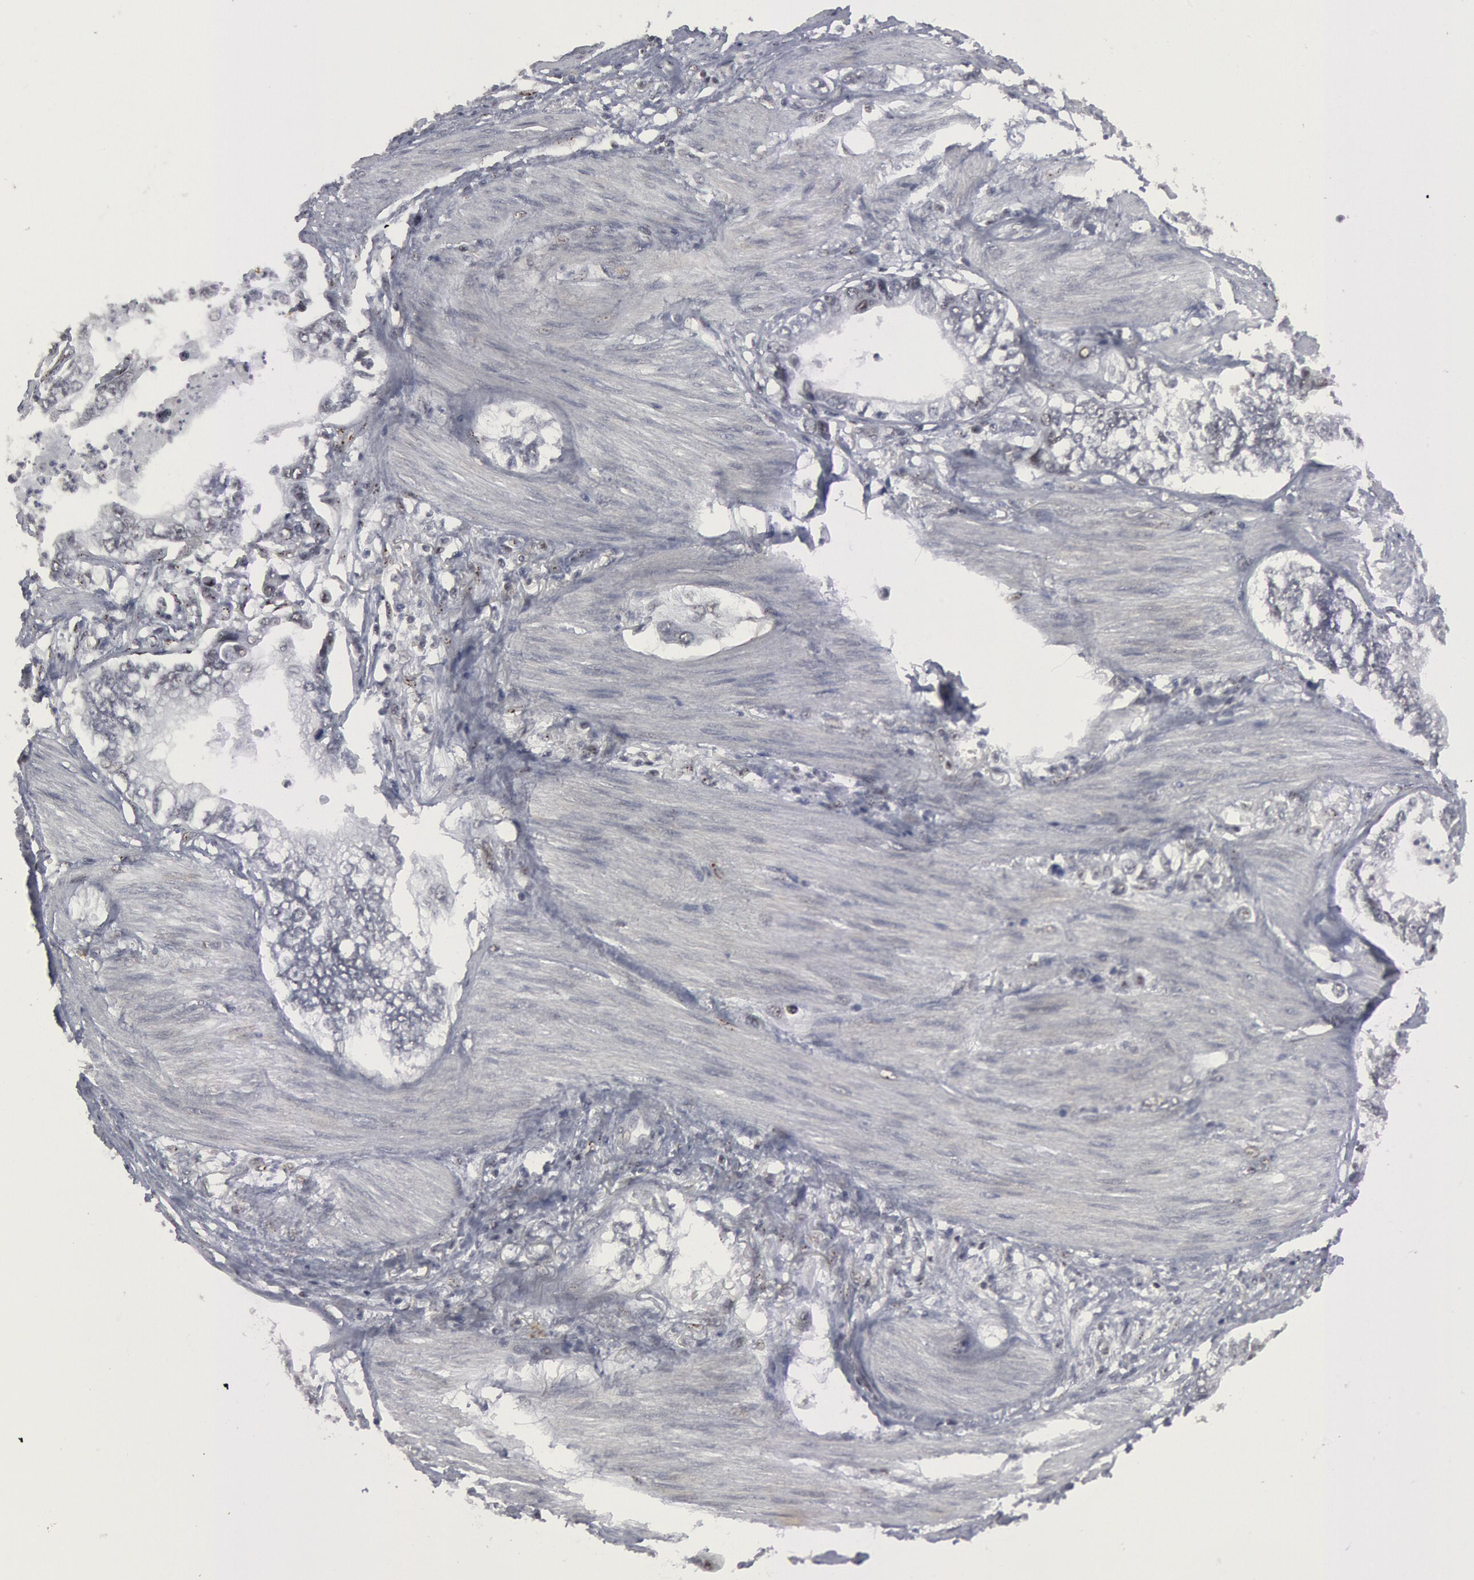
{"staining": {"intensity": "negative", "quantity": "none", "location": "none"}, "tissue": "stomach cancer", "cell_type": "Tumor cells", "image_type": "cancer", "snomed": [{"axis": "morphology", "description": "Adenocarcinoma, NOS"}, {"axis": "topography", "description": "Pancreas"}, {"axis": "topography", "description": "Stomach, upper"}], "caption": "Immunohistochemistry (IHC) of stomach cancer demonstrates no expression in tumor cells.", "gene": "FOXO1", "patient": {"sex": "male", "age": 77}}